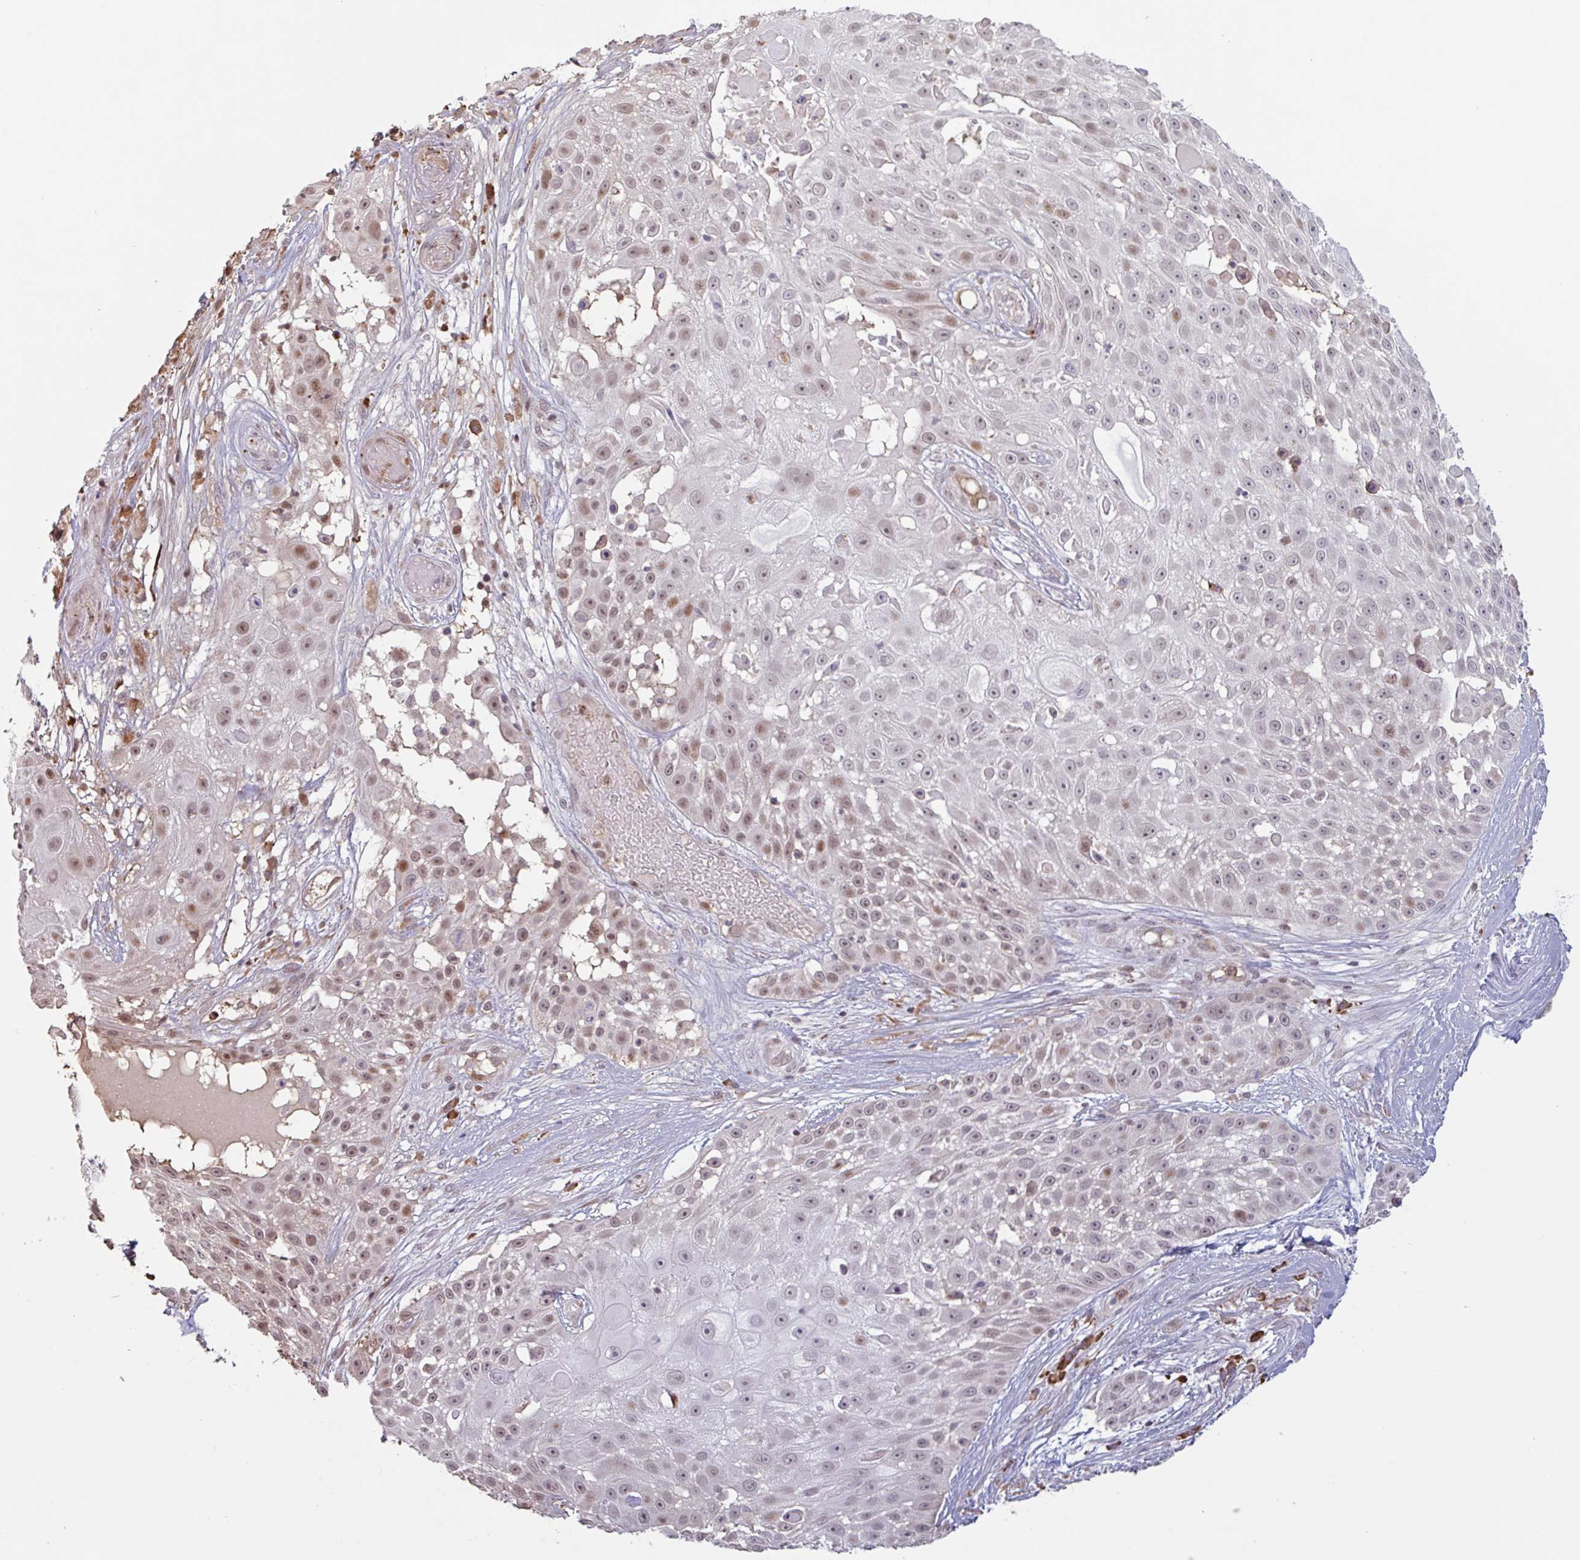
{"staining": {"intensity": "moderate", "quantity": "25%-75%", "location": "nuclear"}, "tissue": "skin cancer", "cell_type": "Tumor cells", "image_type": "cancer", "snomed": [{"axis": "morphology", "description": "Squamous cell carcinoma, NOS"}, {"axis": "topography", "description": "Skin"}], "caption": "The photomicrograph shows a brown stain indicating the presence of a protein in the nuclear of tumor cells in skin squamous cell carcinoma.", "gene": "TAF1D", "patient": {"sex": "female", "age": 86}}